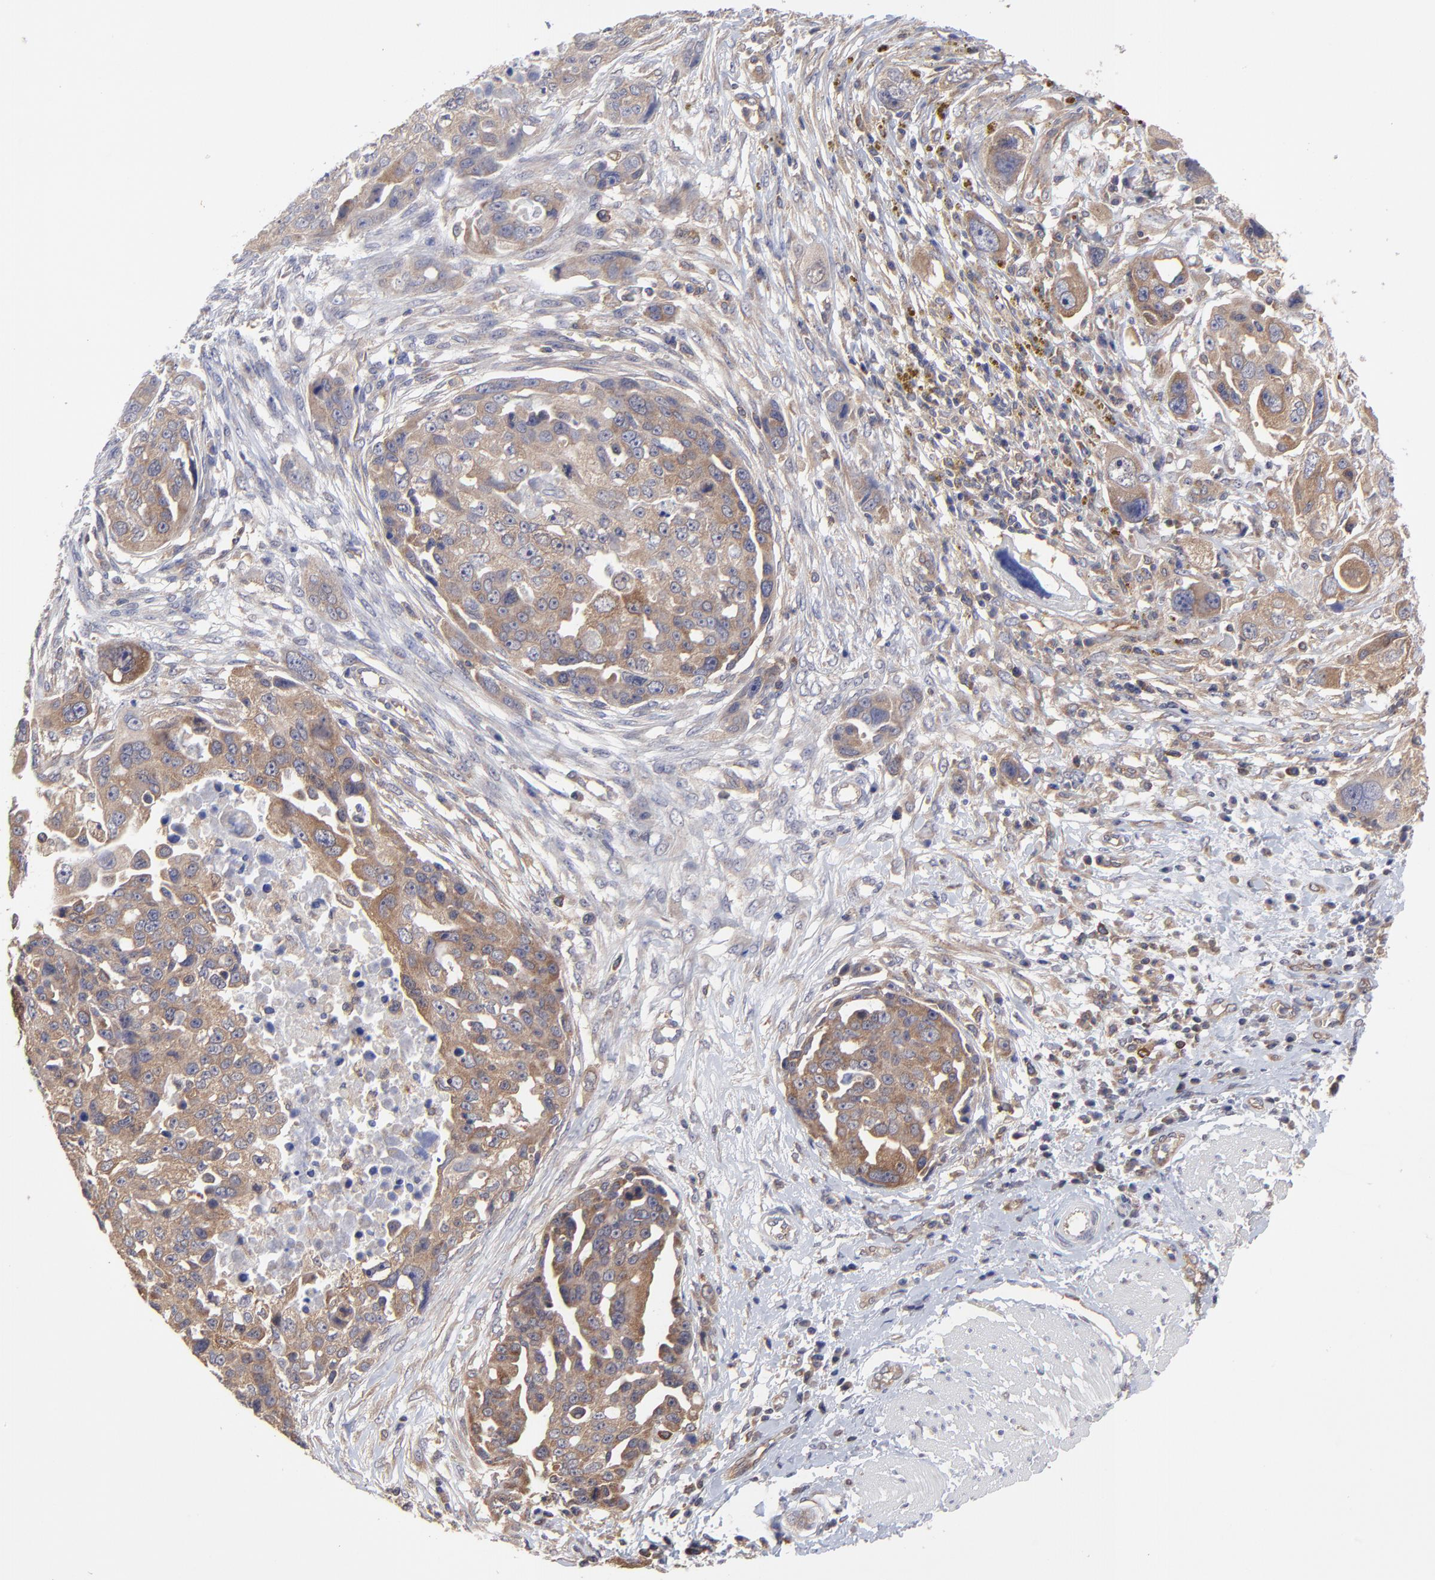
{"staining": {"intensity": "weak", "quantity": ">75%", "location": "cytoplasmic/membranous"}, "tissue": "ovarian cancer", "cell_type": "Tumor cells", "image_type": "cancer", "snomed": [{"axis": "morphology", "description": "Carcinoma, endometroid"}, {"axis": "topography", "description": "Ovary"}], "caption": "DAB (3,3'-diaminobenzidine) immunohistochemical staining of human ovarian cancer reveals weak cytoplasmic/membranous protein positivity in approximately >75% of tumor cells.", "gene": "GART", "patient": {"sex": "female", "age": 75}}